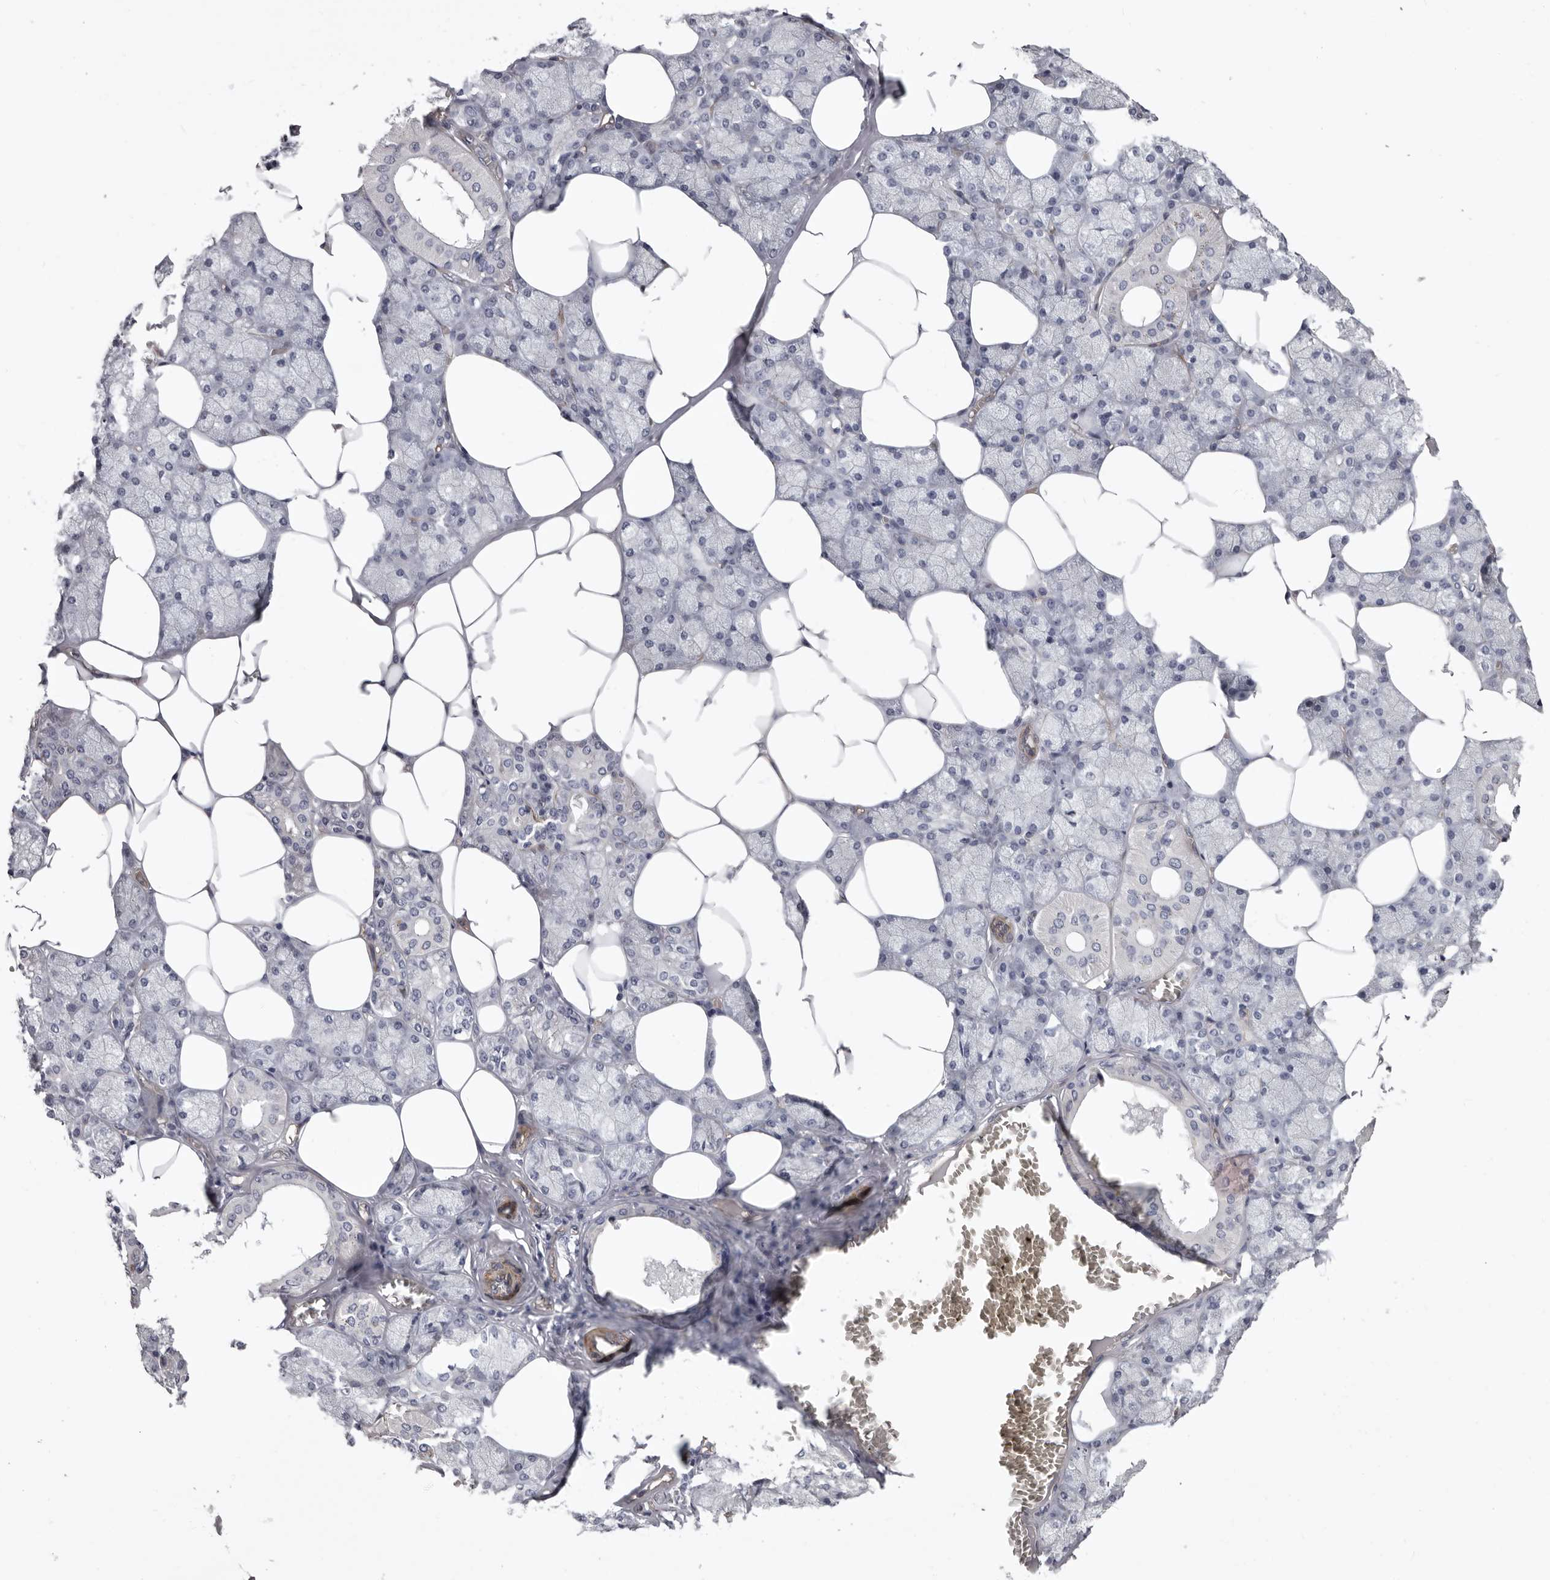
{"staining": {"intensity": "weak", "quantity": "<25%", "location": "cytoplasmic/membranous"}, "tissue": "salivary gland", "cell_type": "Glandular cells", "image_type": "normal", "snomed": [{"axis": "morphology", "description": "Normal tissue, NOS"}, {"axis": "topography", "description": "Salivary gland"}], "caption": "Photomicrograph shows no protein positivity in glandular cells of benign salivary gland. (DAB (3,3'-diaminobenzidine) immunohistochemistry (IHC) visualized using brightfield microscopy, high magnification).", "gene": "ADGRL4", "patient": {"sex": "male", "age": 62}}